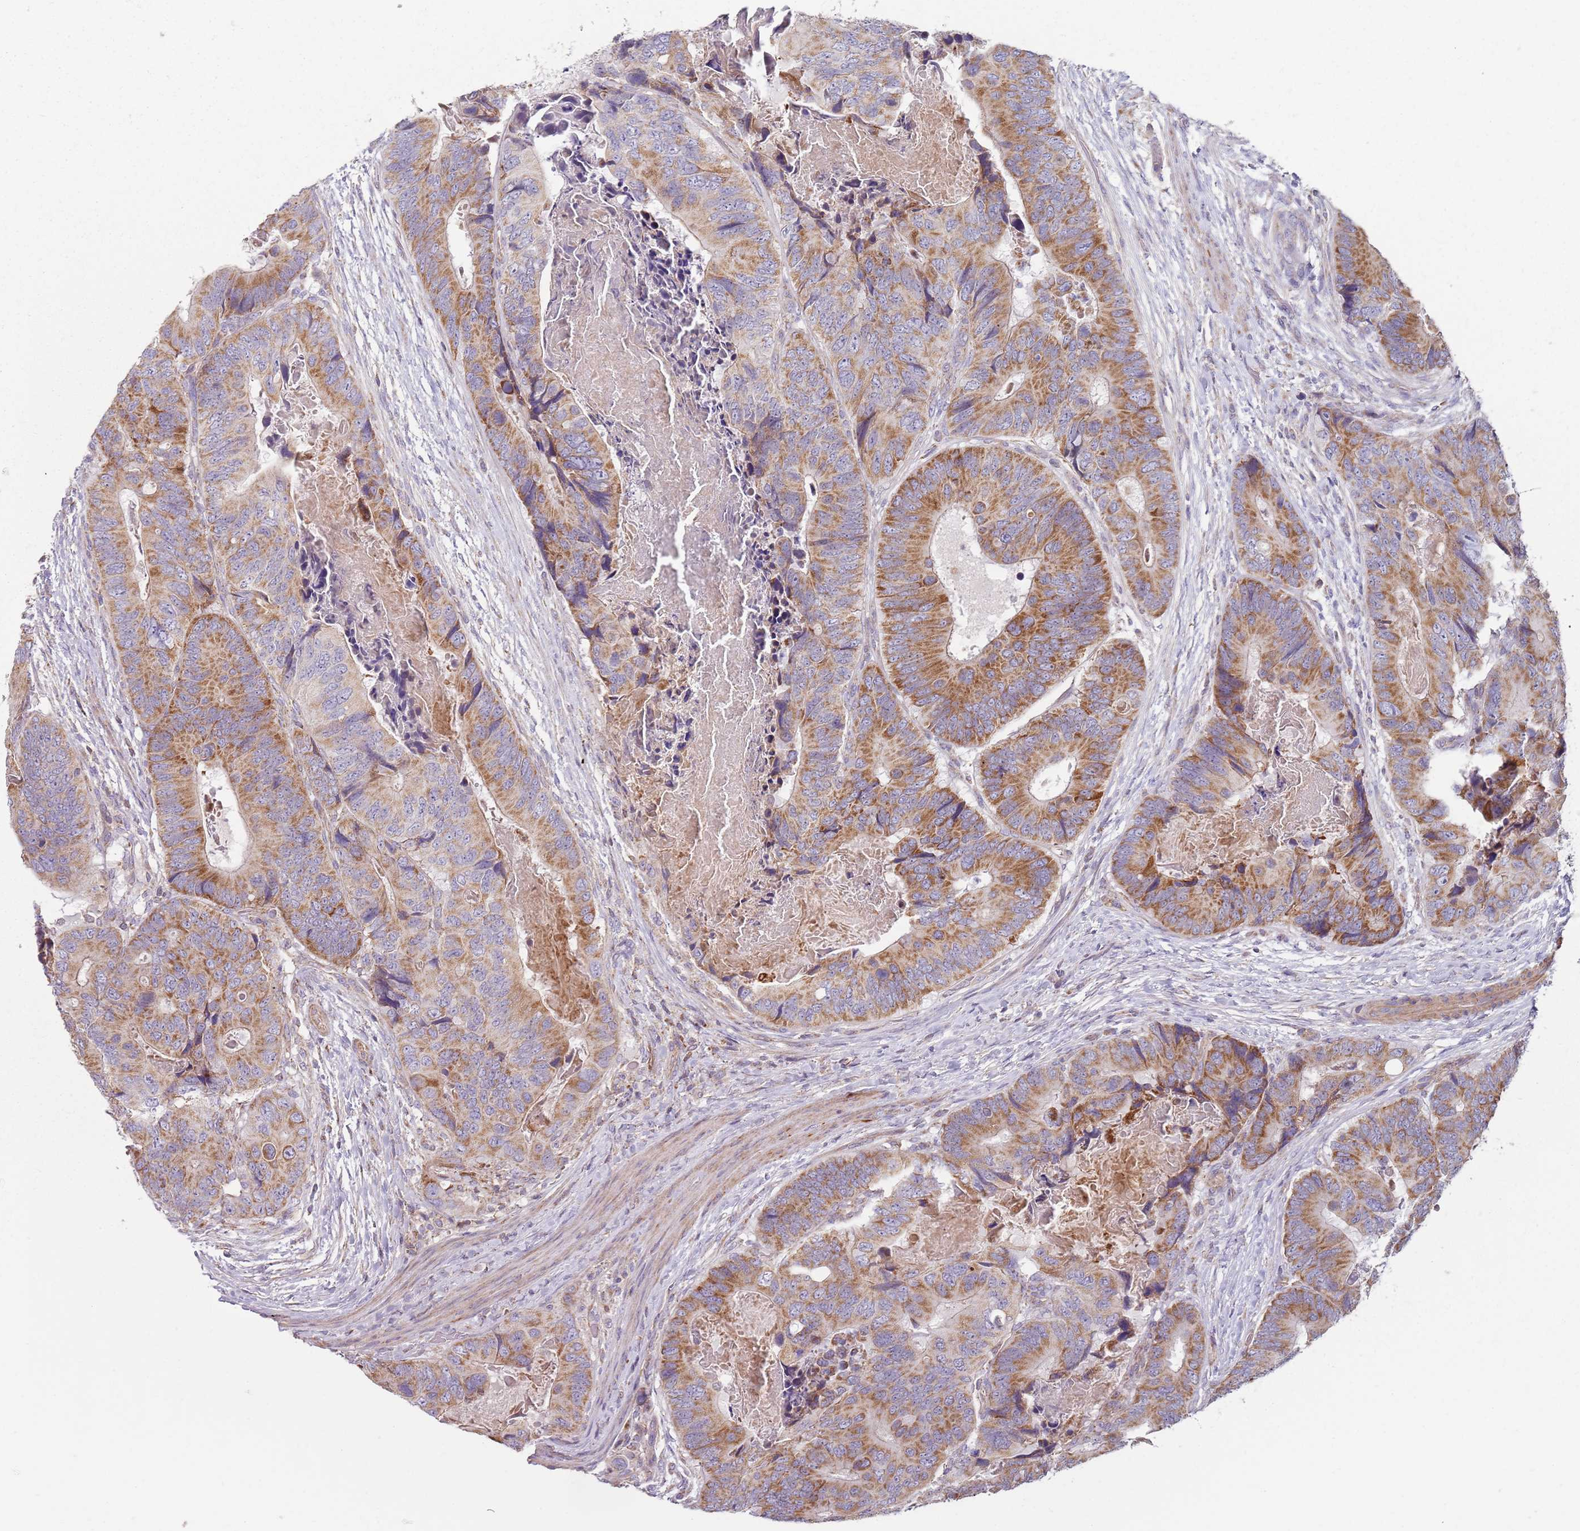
{"staining": {"intensity": "moderate", "quantity": ">75%", "location": "cytoplasmic/membranous"}, "tissue": "colorectal cancer", "cell_type": "Tumor cells", "image_type": "cancer", "snomed": [{"axis": "morphology", "description": "Adenocarcinoma, NOS"}, {"axis": "topography", "description": "Colon"}], "caption": "The immunohistochemical stain highlights moderate cytoplasmic/membranous expression in tumor cells of adenocarcinoma (colorectal) tissue. (IHC, brightfield microscopy, high magnification).", "gene": "GAS8", "patient": {"sex": "male", "age": 84}}